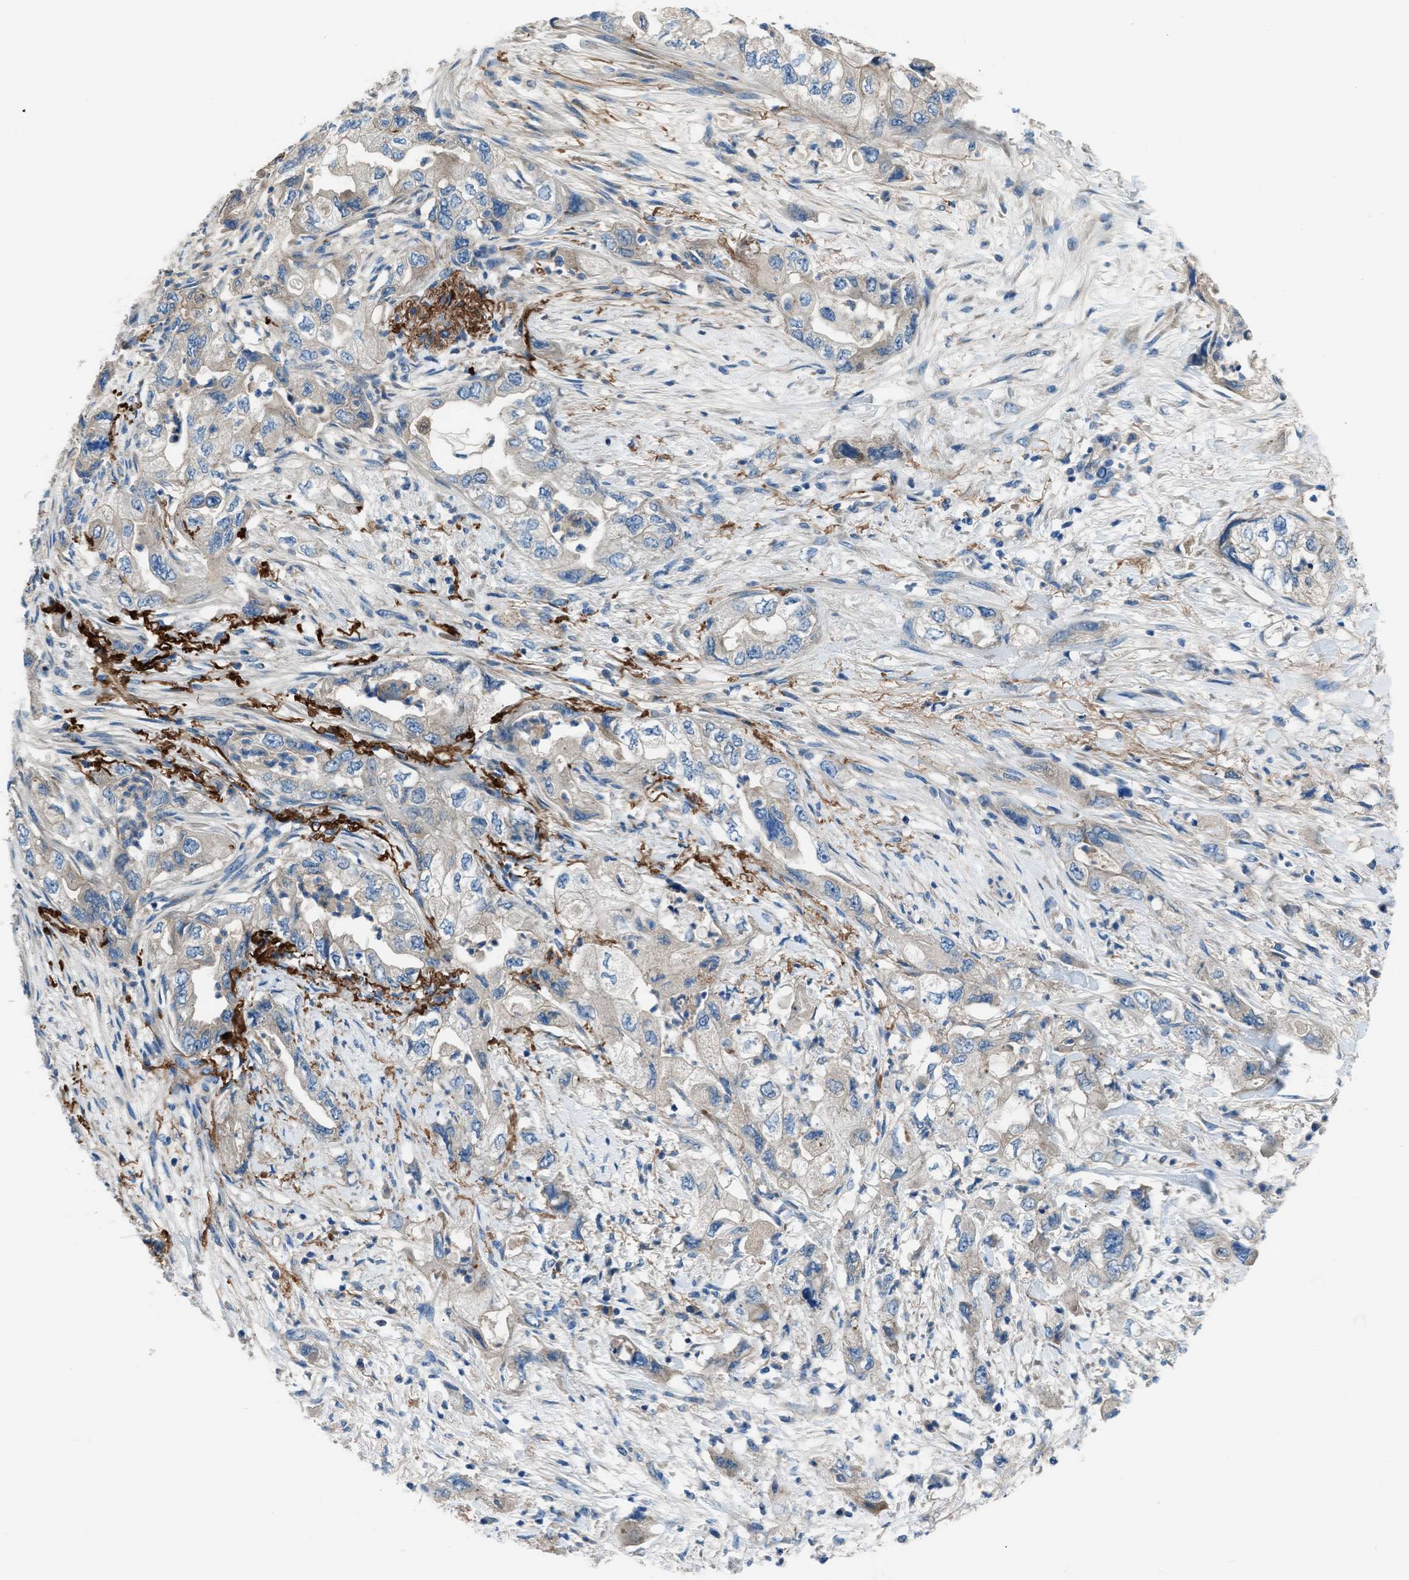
{"staining": {"intensity": "weak", "quantity": "25%-75%", "location": "cytoplasmic/membranous"}, "tissue": "pancreatic cancer", "cell_type": "Tumor cells", "image_type": "cancer", "snomed": [{"axis": "morphology", "description": "Adenocarcinoma, NOS"}, {"axis": "topography", "description": "Pancreas"}], "caption": "Protein analysis of pancreatic cancer tissue displays weak cytoplasmic/membranous expression in about 25%-75% of tumor cells.", "gene": "SLC38A6", "patient": {"sex": "female", "age": 73}}